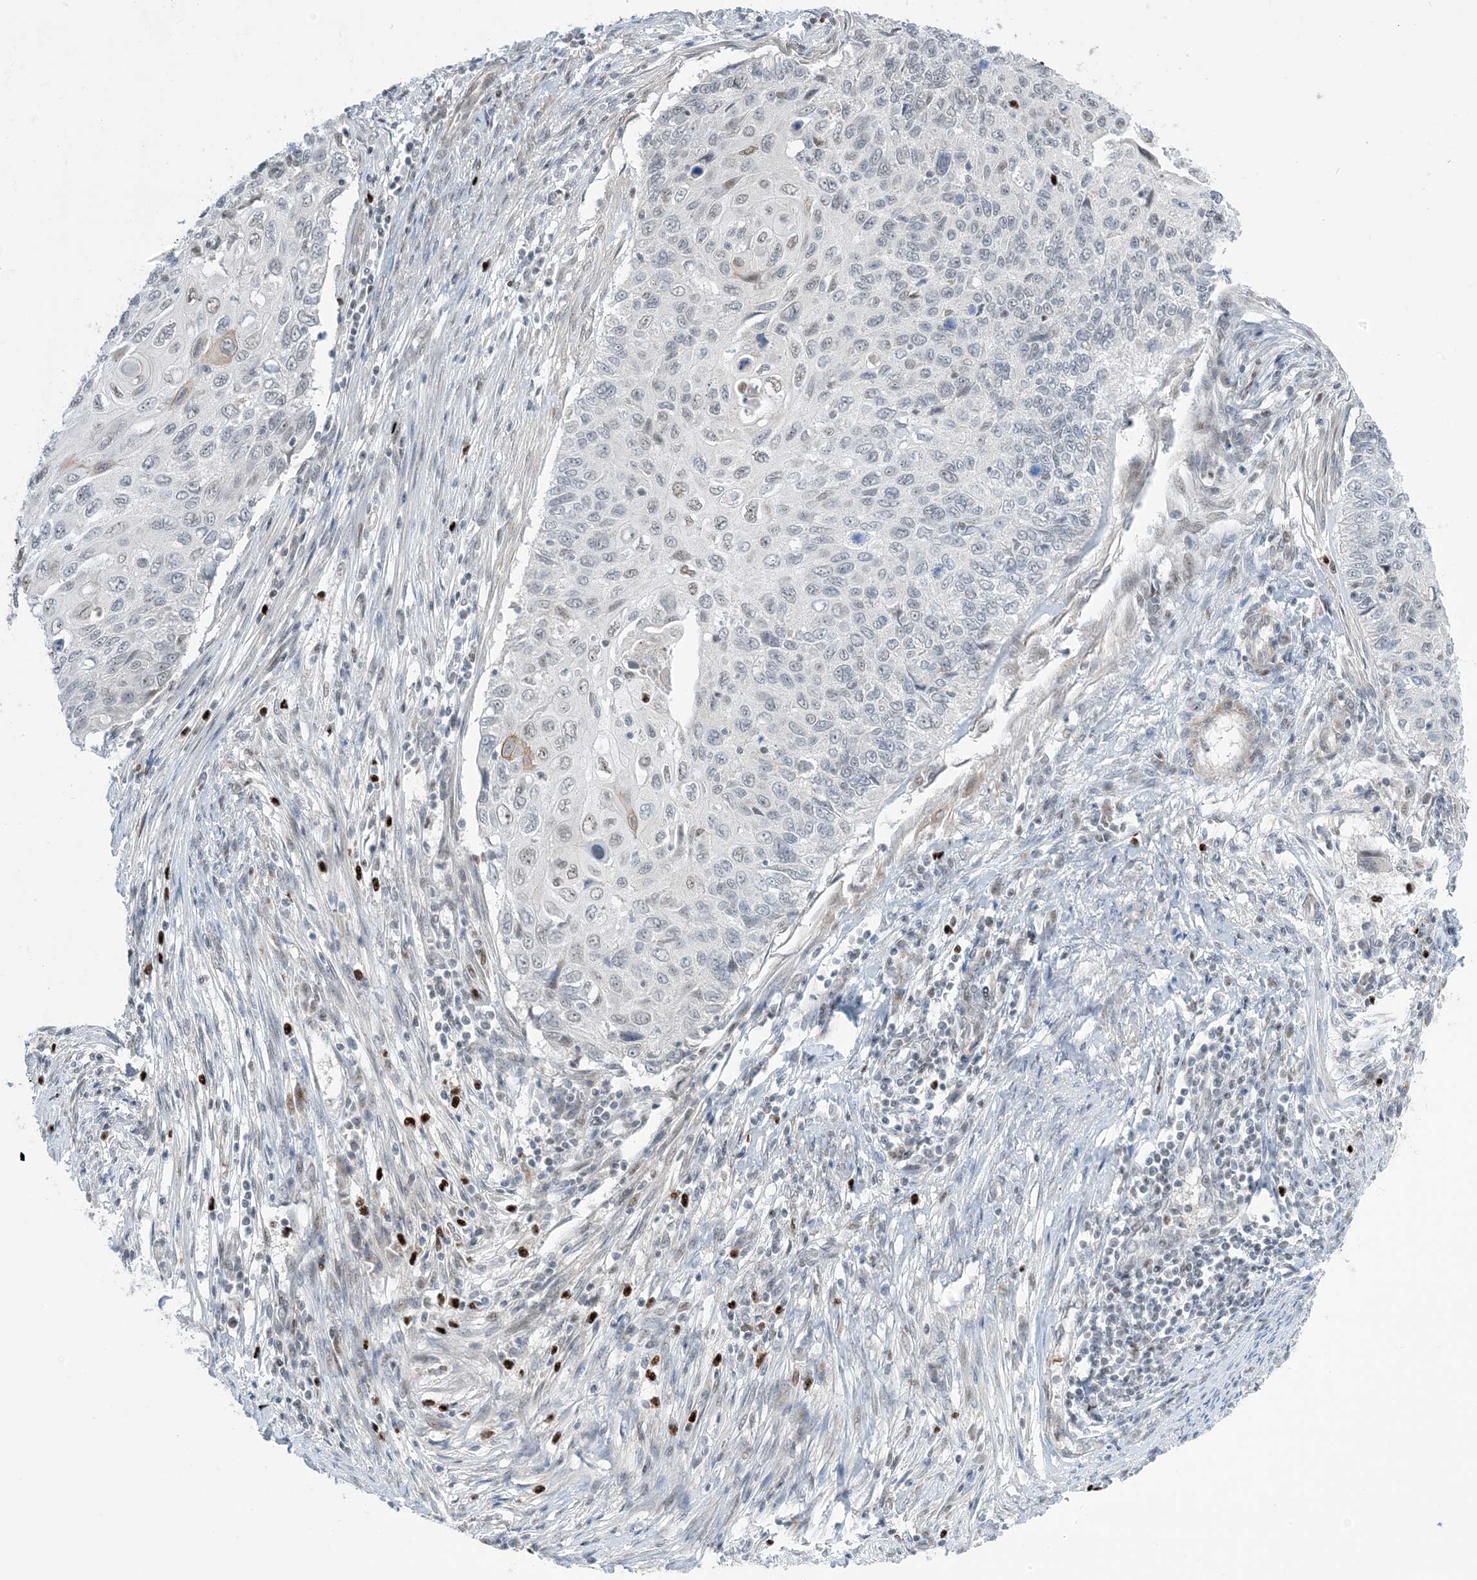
{"staining": {"intensity": "negative", "quantity": "none", "location": "none"}, "tissue": "cervical cancer", "cell_type": "Tumor cells", "image_type": "cancer", "snomed": [{"axis": "morphology", "description": "Squamous cell carcinoma, NOS"}, {"axis": "topography", "description": "Cervix"}], "caption": "The histopathology image reveals no staining of tumor cells in cervical cancer.", "gene": "TFPT", "patient": {"sex": "female", "age": 70}}